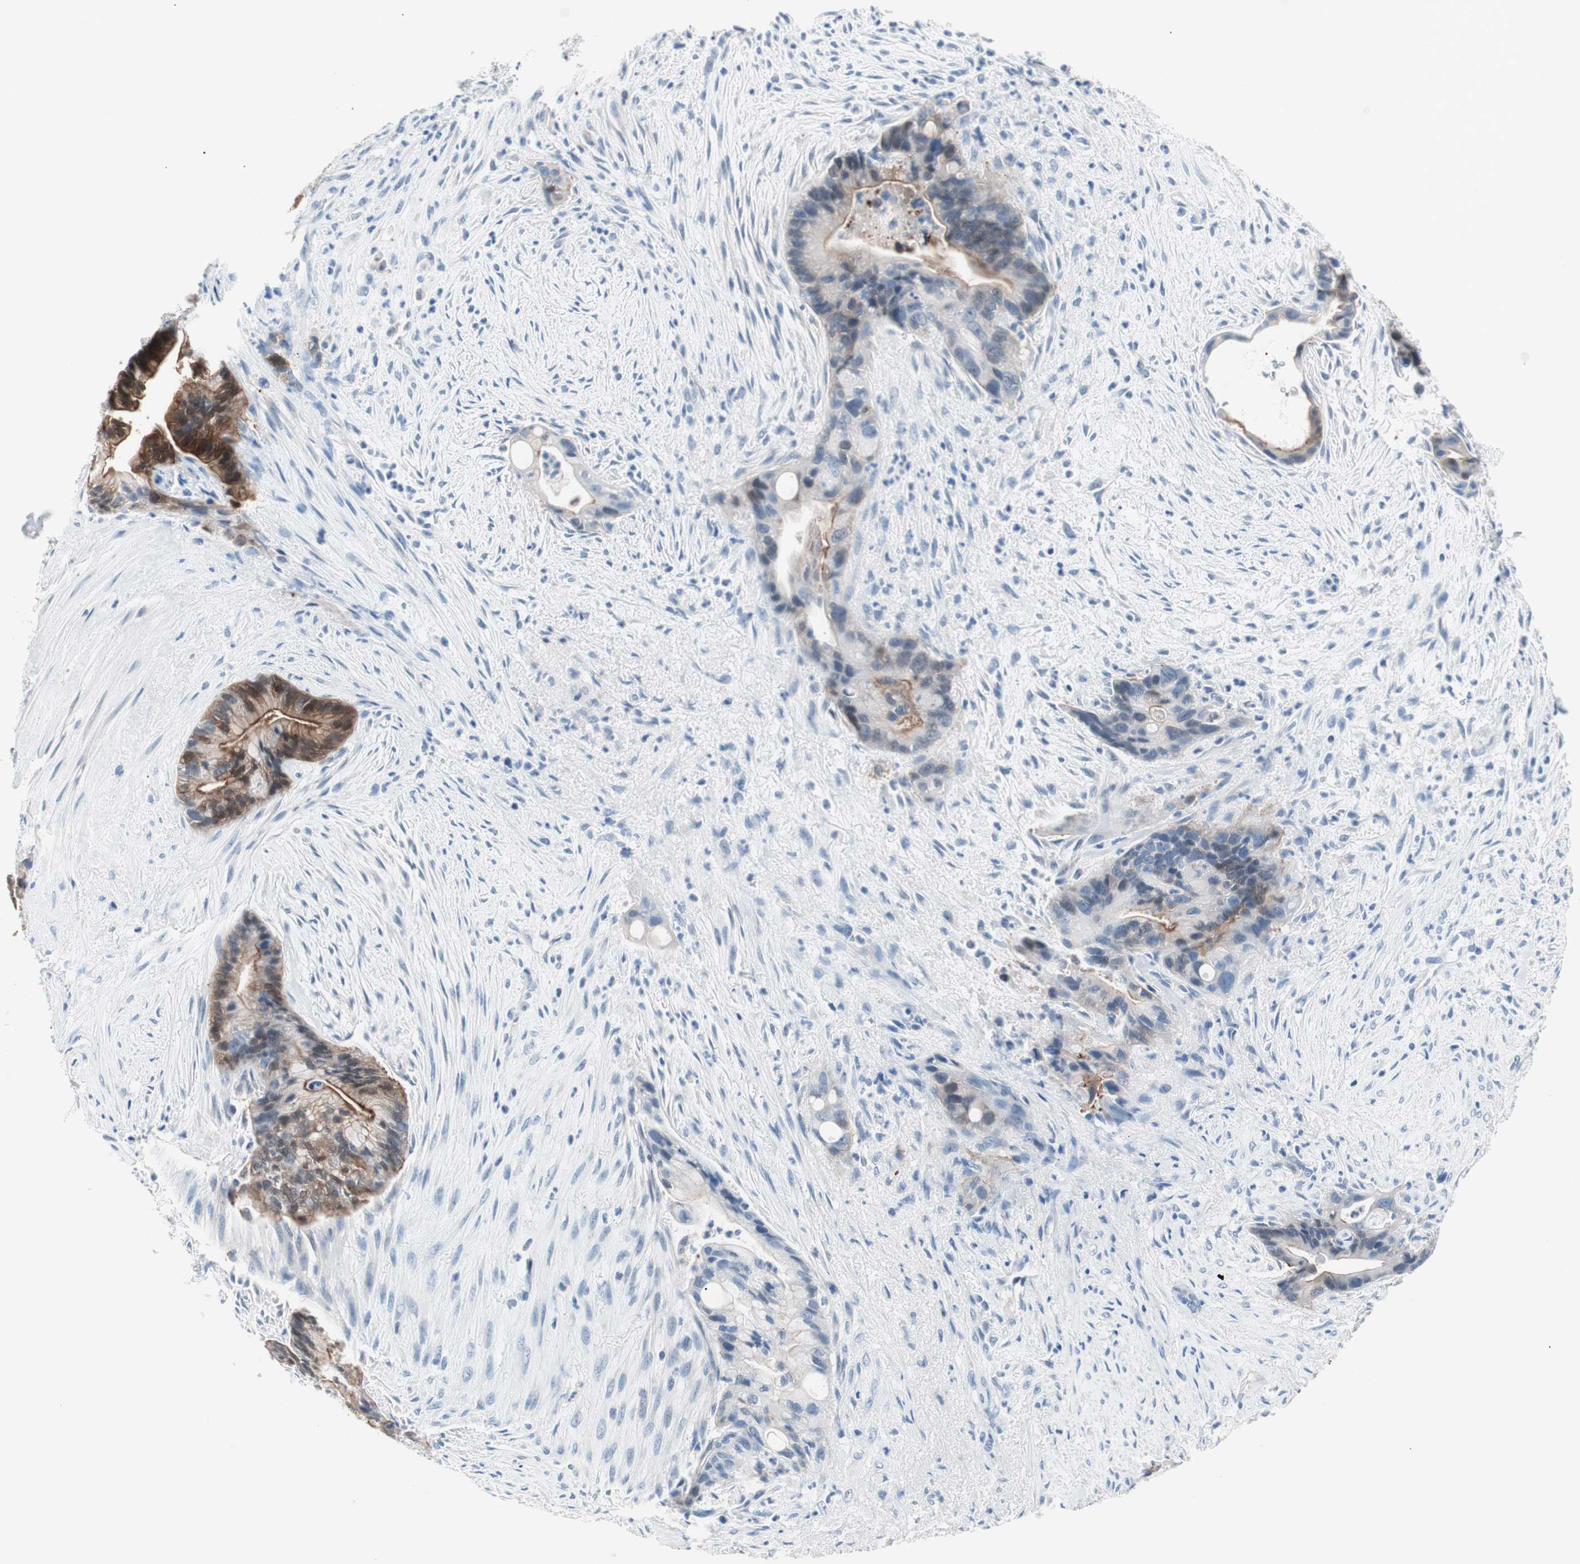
{"staining": {"intensity": "strong", "quantity": "25%-75%", "location": "cytoplasmic/membranous,nuclear"}, "tissue": "liver cancer", "cell_type": "Tumor cells", "image_type": "cancer", "snomed": [{"axis": "morphology", "description": "Cholangiocarcinoma"}, {"axis": "topography", "description": "Liver"}], "caption": "Liver cholangiocarcinoma tissue shows strong cytoplasmic/membranous and nuclear expression in about 25%-75% of tumor cells, visualized by immunohistochemistry.", "gene": "VIL1", "patient": {"sex": "female", "age": 55}}